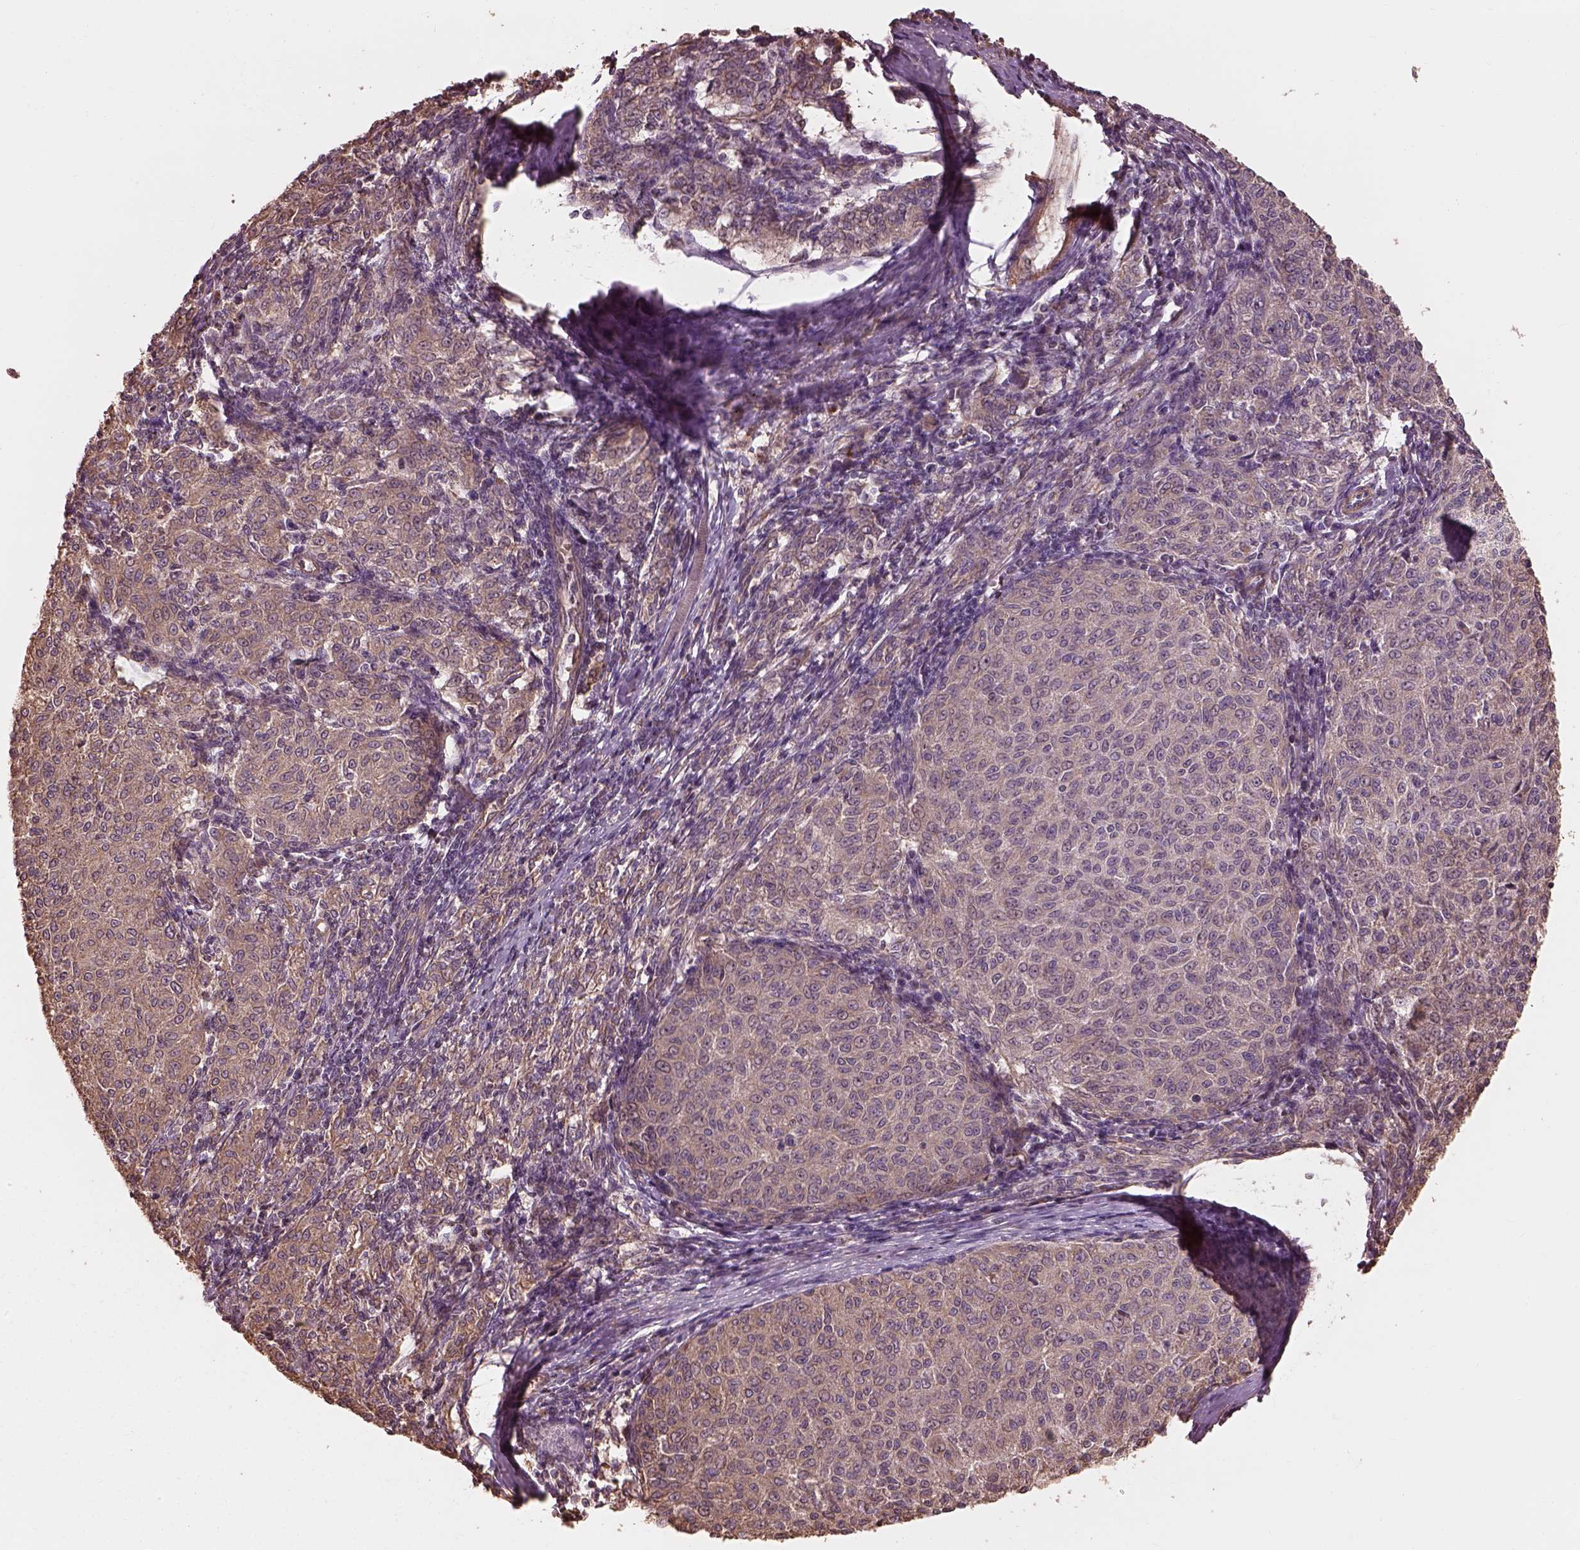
{"staining": {"intensity": "moderate", "quantity": "25%-75%", "location": "cytoplasmic/membranous"}, "tissue": "melanoma", "cell_type": "Tumor cells", "image_type": "cancer", "snomed": [{"axis": "morphology", "description": "Malignant melanoma, NOS"}, {"axis": "topography", "description": "Skin"}], "caption": "The immunohistochemical stain labels moderate cytoplasmic/membranous positivity in tumor cells of melanoma tissue.", "gene": "METTL4", "patient": {"sex": "female", "age": 72}}